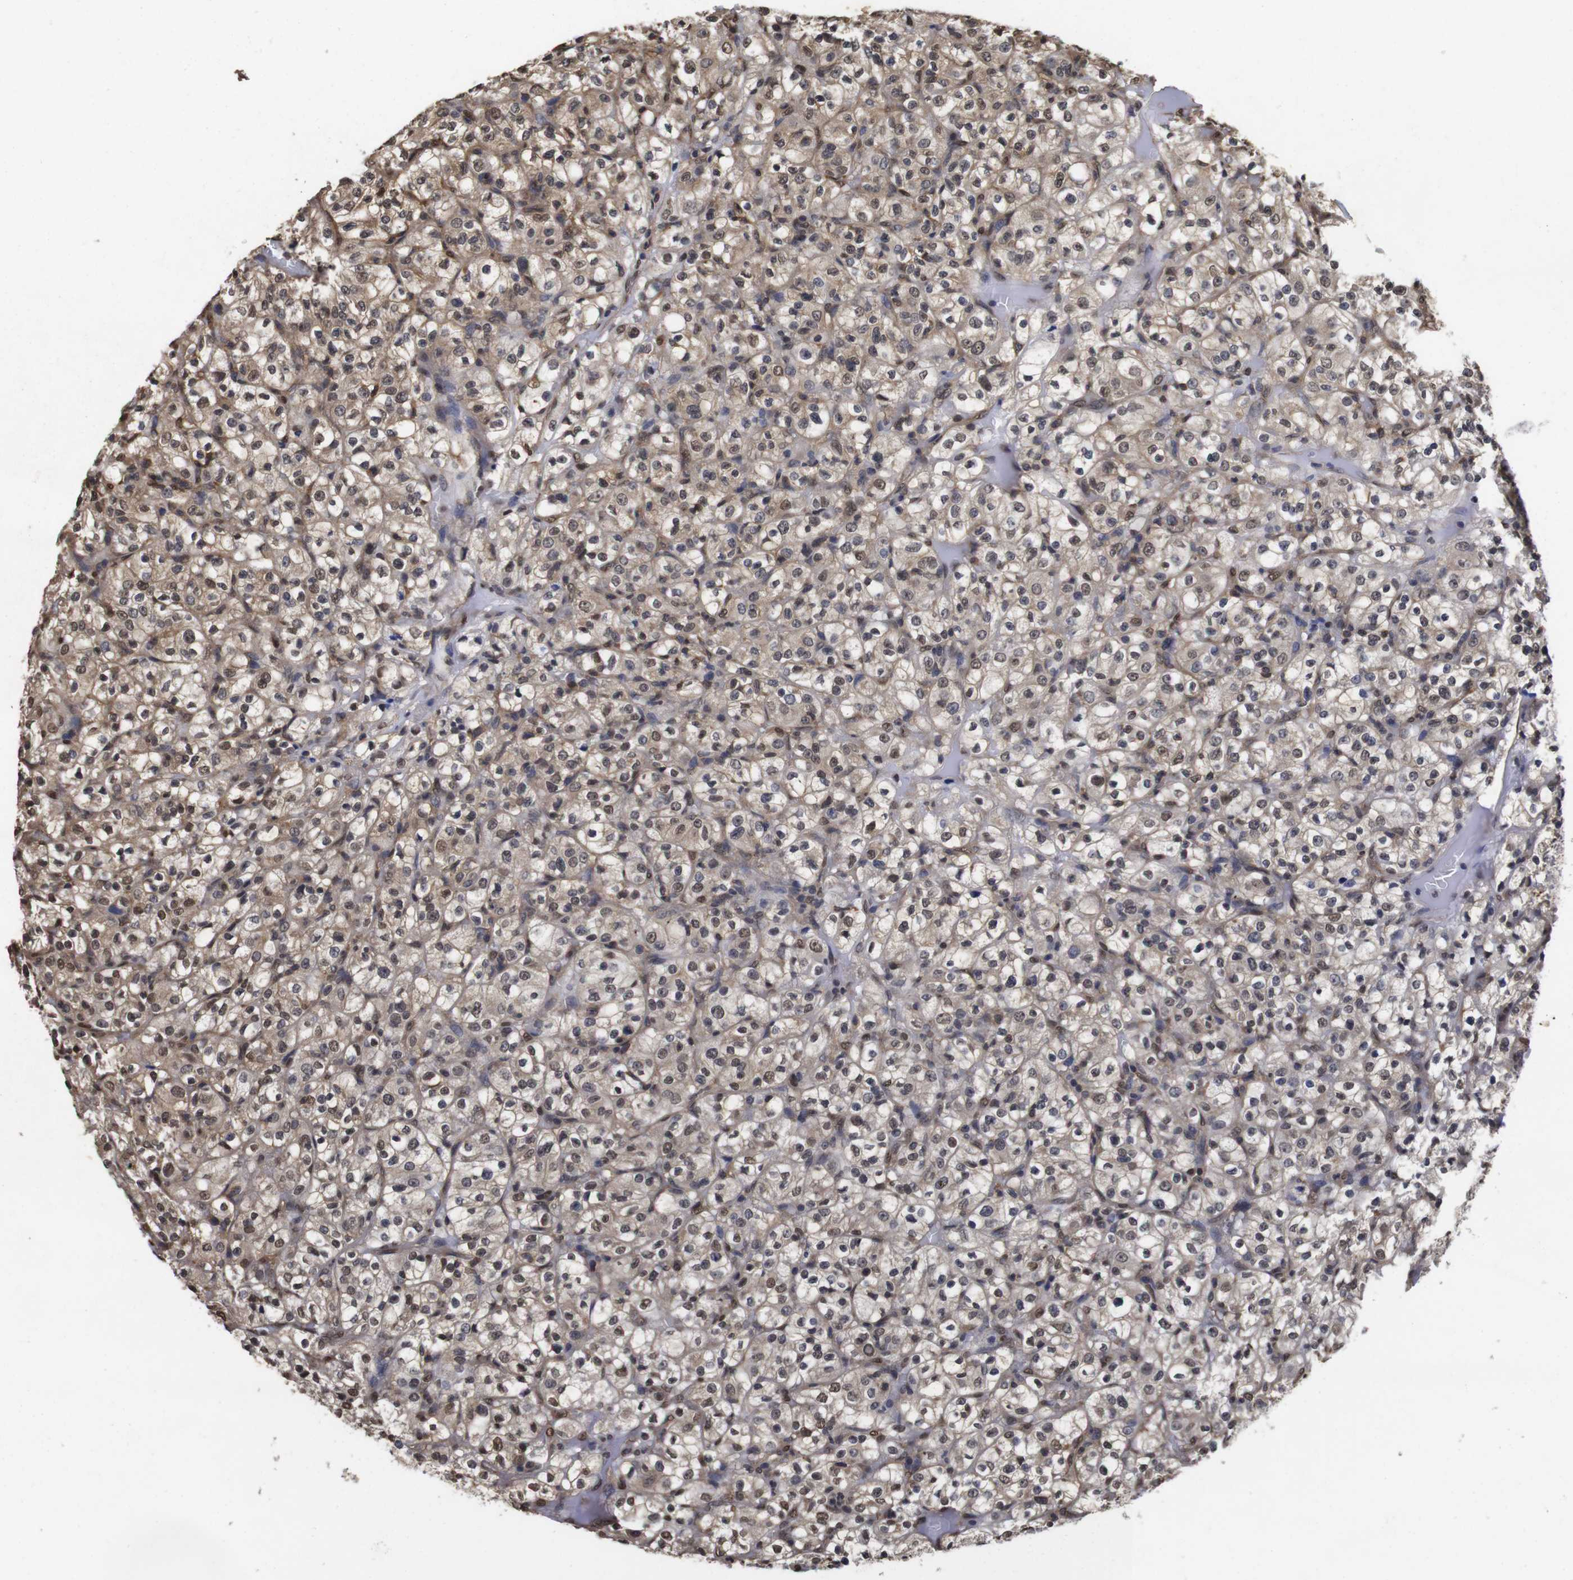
{"staining": {"intensity": "weak", "quantity": ">75%", "location": "cytoplasmic/membranous,nuclear"}, "tissue": "renal cancer", "cell_type": "Tumor cells", "image_type": "cancer", "snomed": [{"axis": "morphology", "description": "Normal tissue, NOS"}, {"axis": "morphology", "description": "Adenocarcinoma, NOS"}, {"axis": "topography", "description": "Kidney"}], "caption": "Renal adenocarcinoma tissue demonstrates weak cytoplasmic/membranous and nuclear expression in about >75% of tumor cells, visualized by immunohistochemistry.", "gene": "SUMO3", "patient": {"sex": "female", "age": 72}}